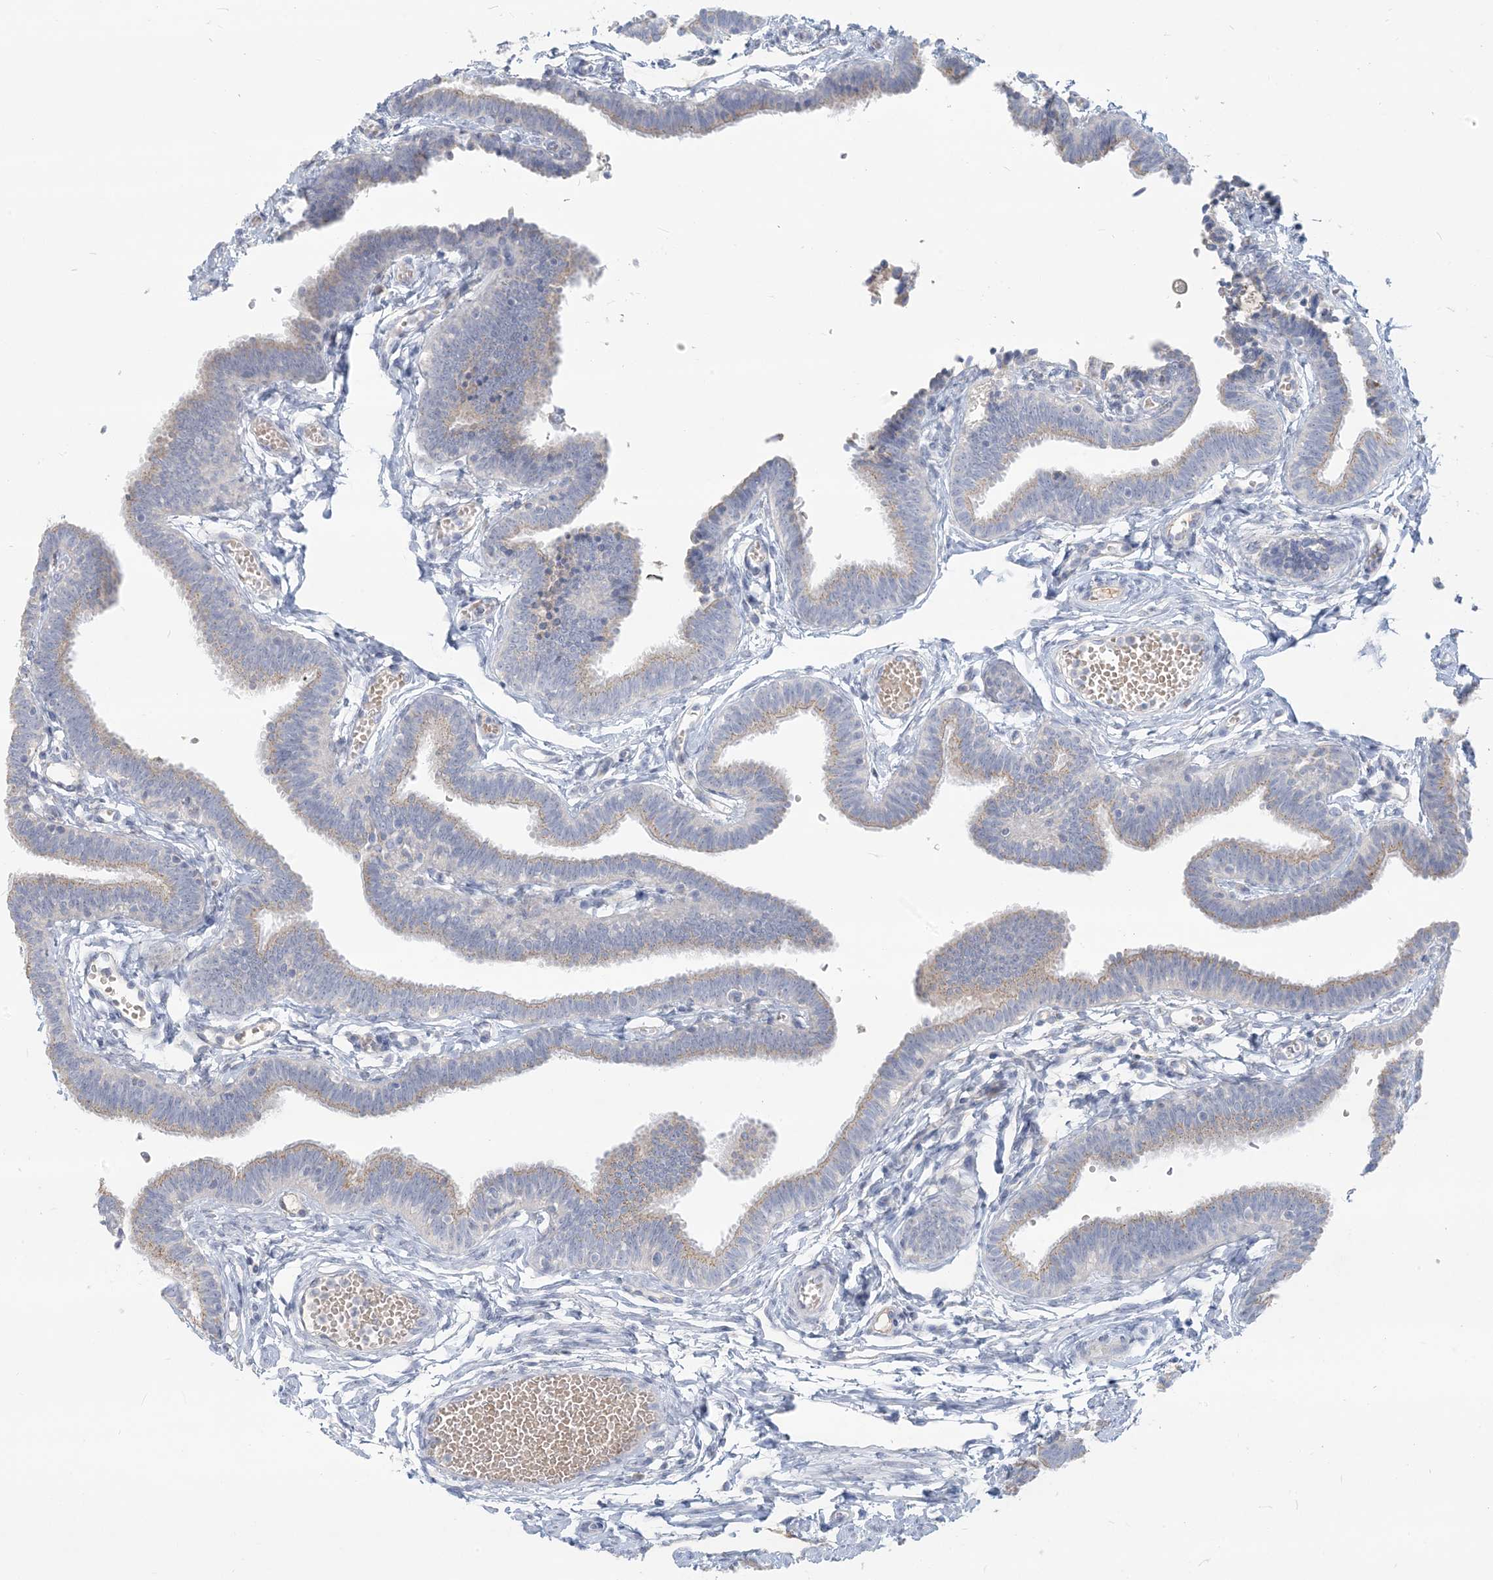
{"staining": {"intensity": "moderate", "quantity": "25%-75%", "location": "cytoplasmic/membranous"}, "tissue": "fallopian tube", "cell_type": "Glandular cells", "image_type": "normal", "snomed": [{"axis": "morphology", "description": "Normal tissue, NOS"}, {"axis": "topography", "description": "Fallopian tube"}, {"axis": "topography", "description": "Ovary"}], "caption": "Immunohistochemical staining of normal fallopian tube demonstrates 25%-75% levels of moderate cytoplasmic/membranous protein staining in approximately 25%-75% of glandular cells.", "gene": "SCML1", "patient": {"sex": "female", "age": 23}}